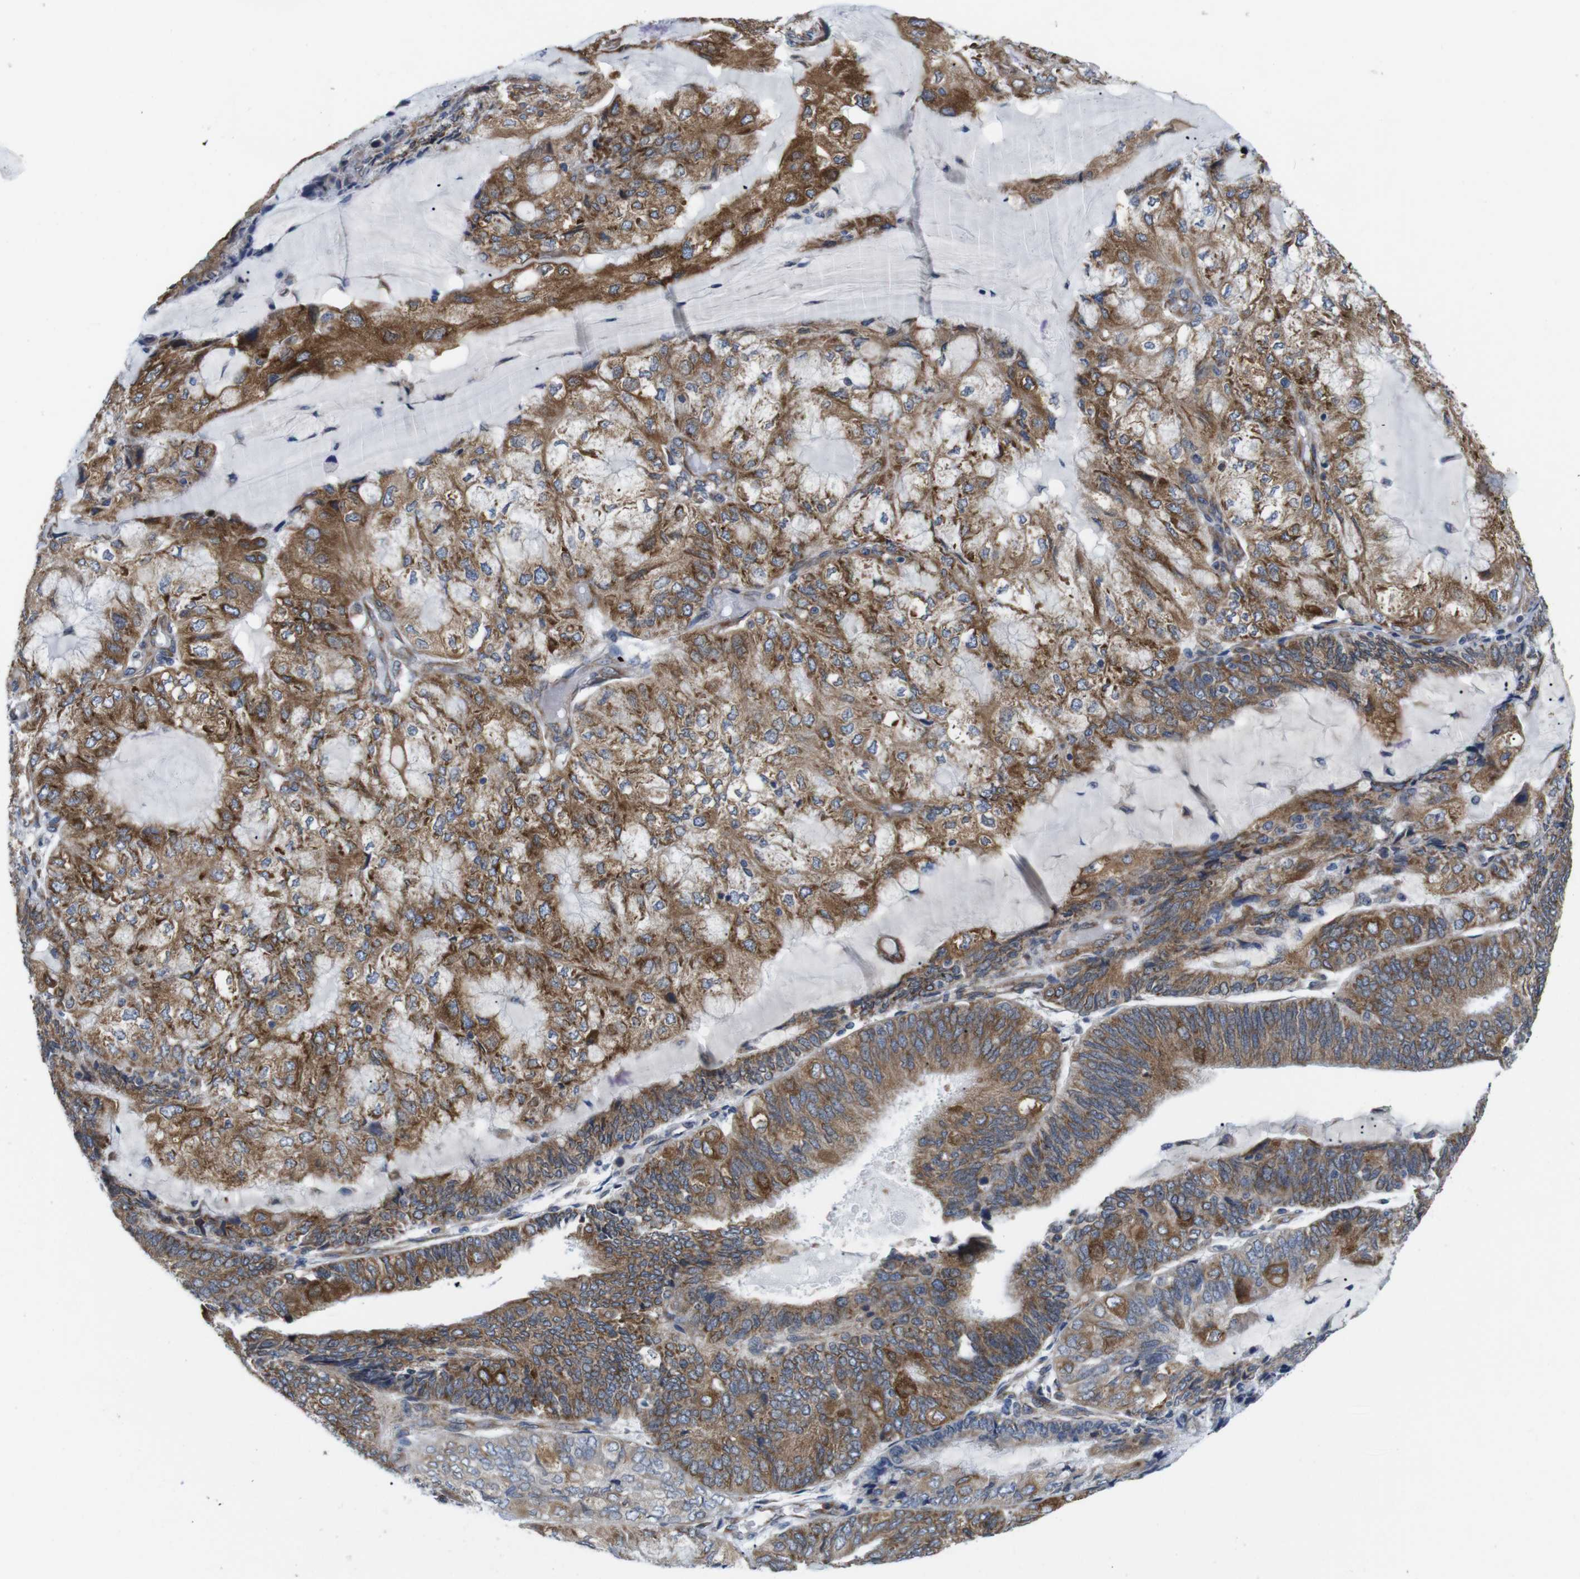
{"staining": {"intensity": "moderate", "quantity": ">75%", "location": "cytoplasmic/membranous"}, "tissue": "endometrial cancer", "cell_type": "Tumor cells", "image_type": "cancer", "snomed": [{"axis": "morphology", "description": "Adenocarcinoma, NOS"}, {"axis": "topography", "description": "Endometrium"}], "caption": "Immunohistochemistry (IHC) photomicrograph of endometrial cancer stained for a protein (brown), which displays medium levels of moderate cytoplasmic/membranous positivity in approximately >75% of tumor cells.", "gene": "HACD3", "patient": {"sex": "female", "age": 81}}